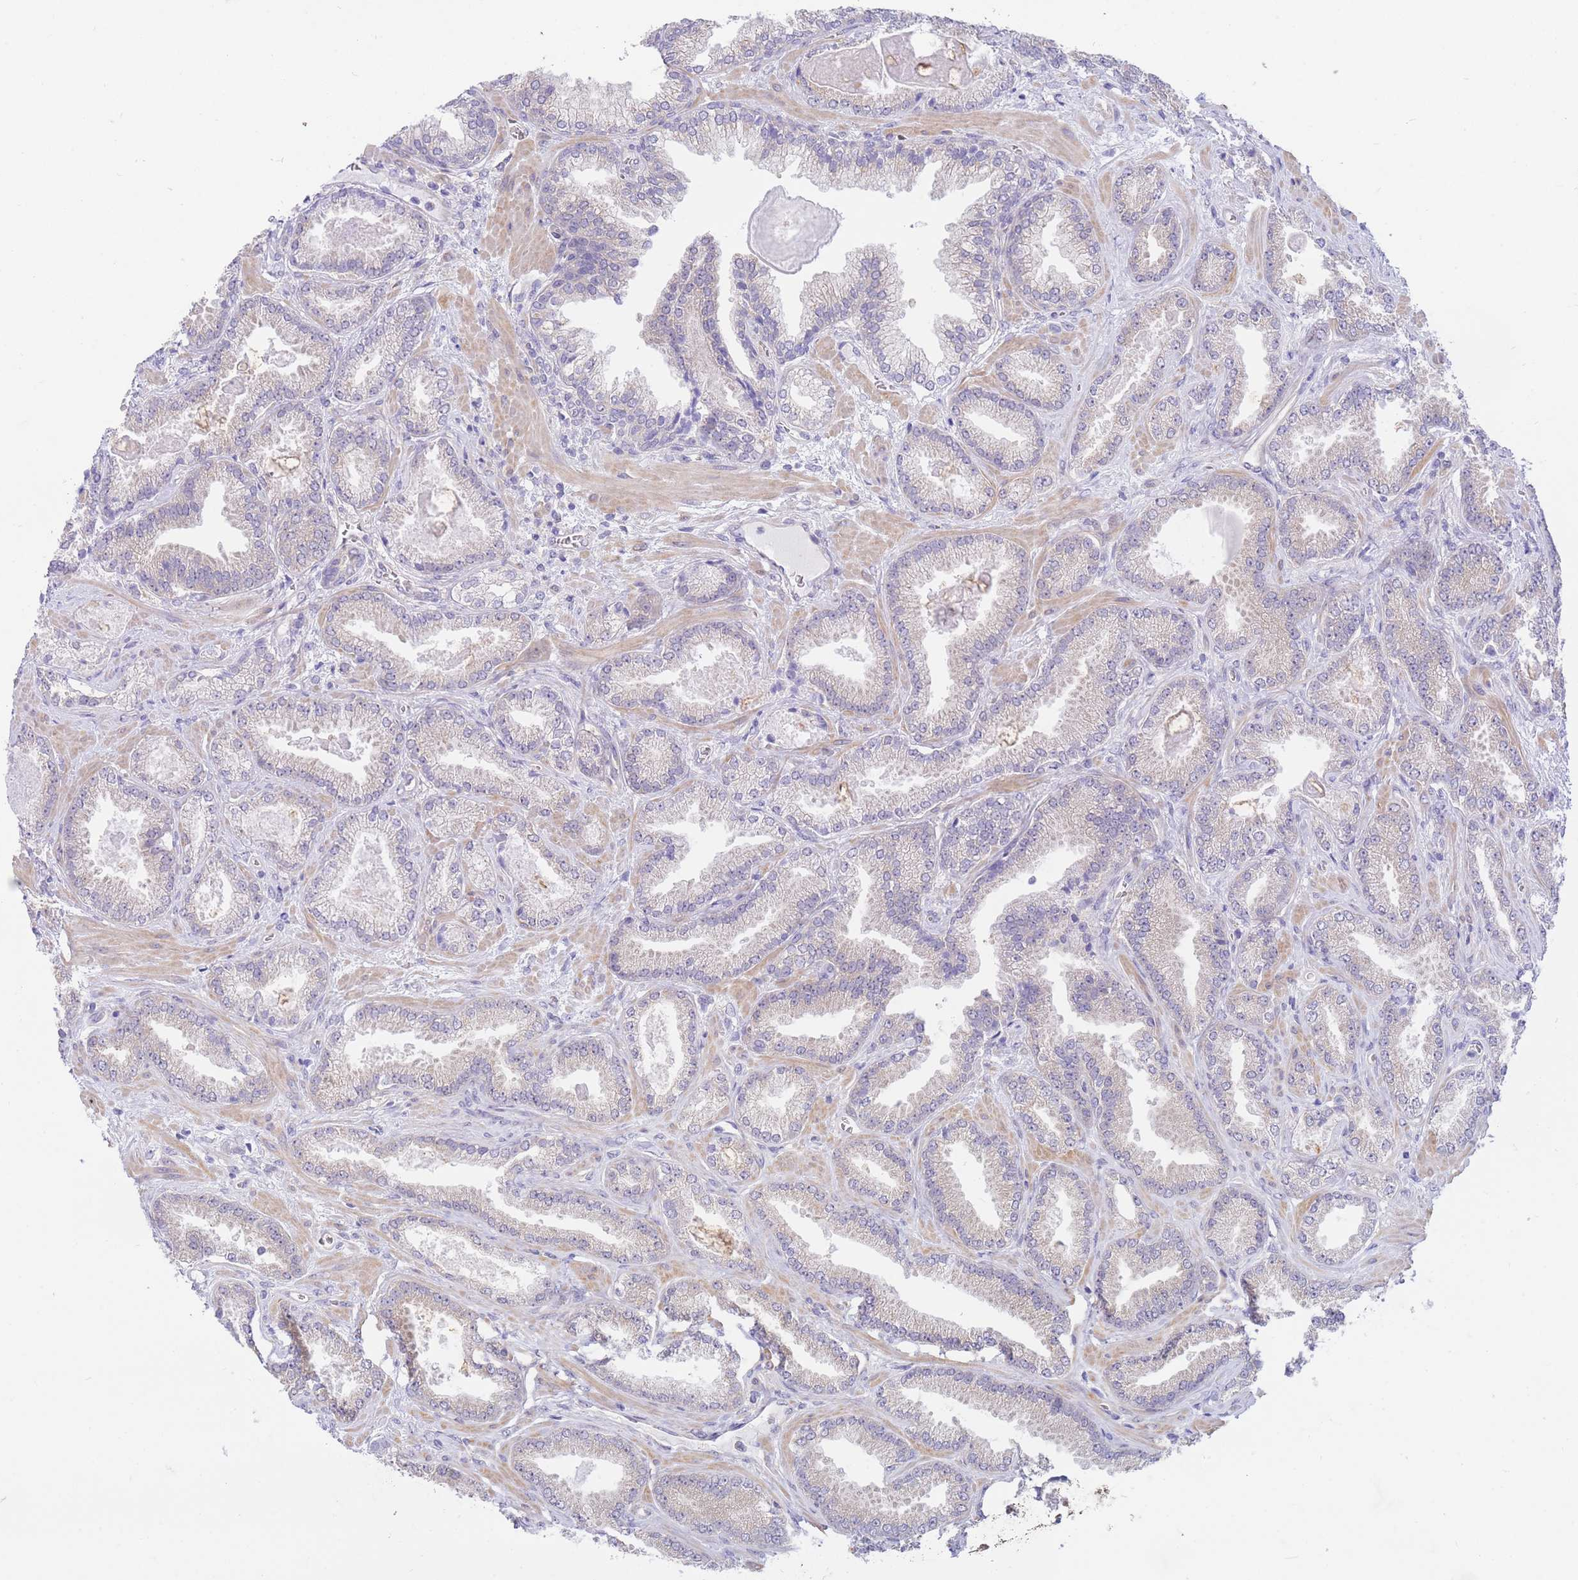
{"staining": {"intensity": "weak", "quantity": "<25%", "location": "cytoplasmic/membranous"}, "tissue": "prostate cancer", "cell_type": "Tumor cells", "image_type": "cancer", "snomed": [{"axis": "morphology", "description": "Adenocarcinoma, Low grade"}, {"axis": "topography", "description": "Prostate"}], "caption": "An image of prostate low-grade adenocarcinoma stained for a protein demonstrates no brown staining in tumor cells.", "gene": "SUGT1", "patient": {"sex": "male", "age": 62}}